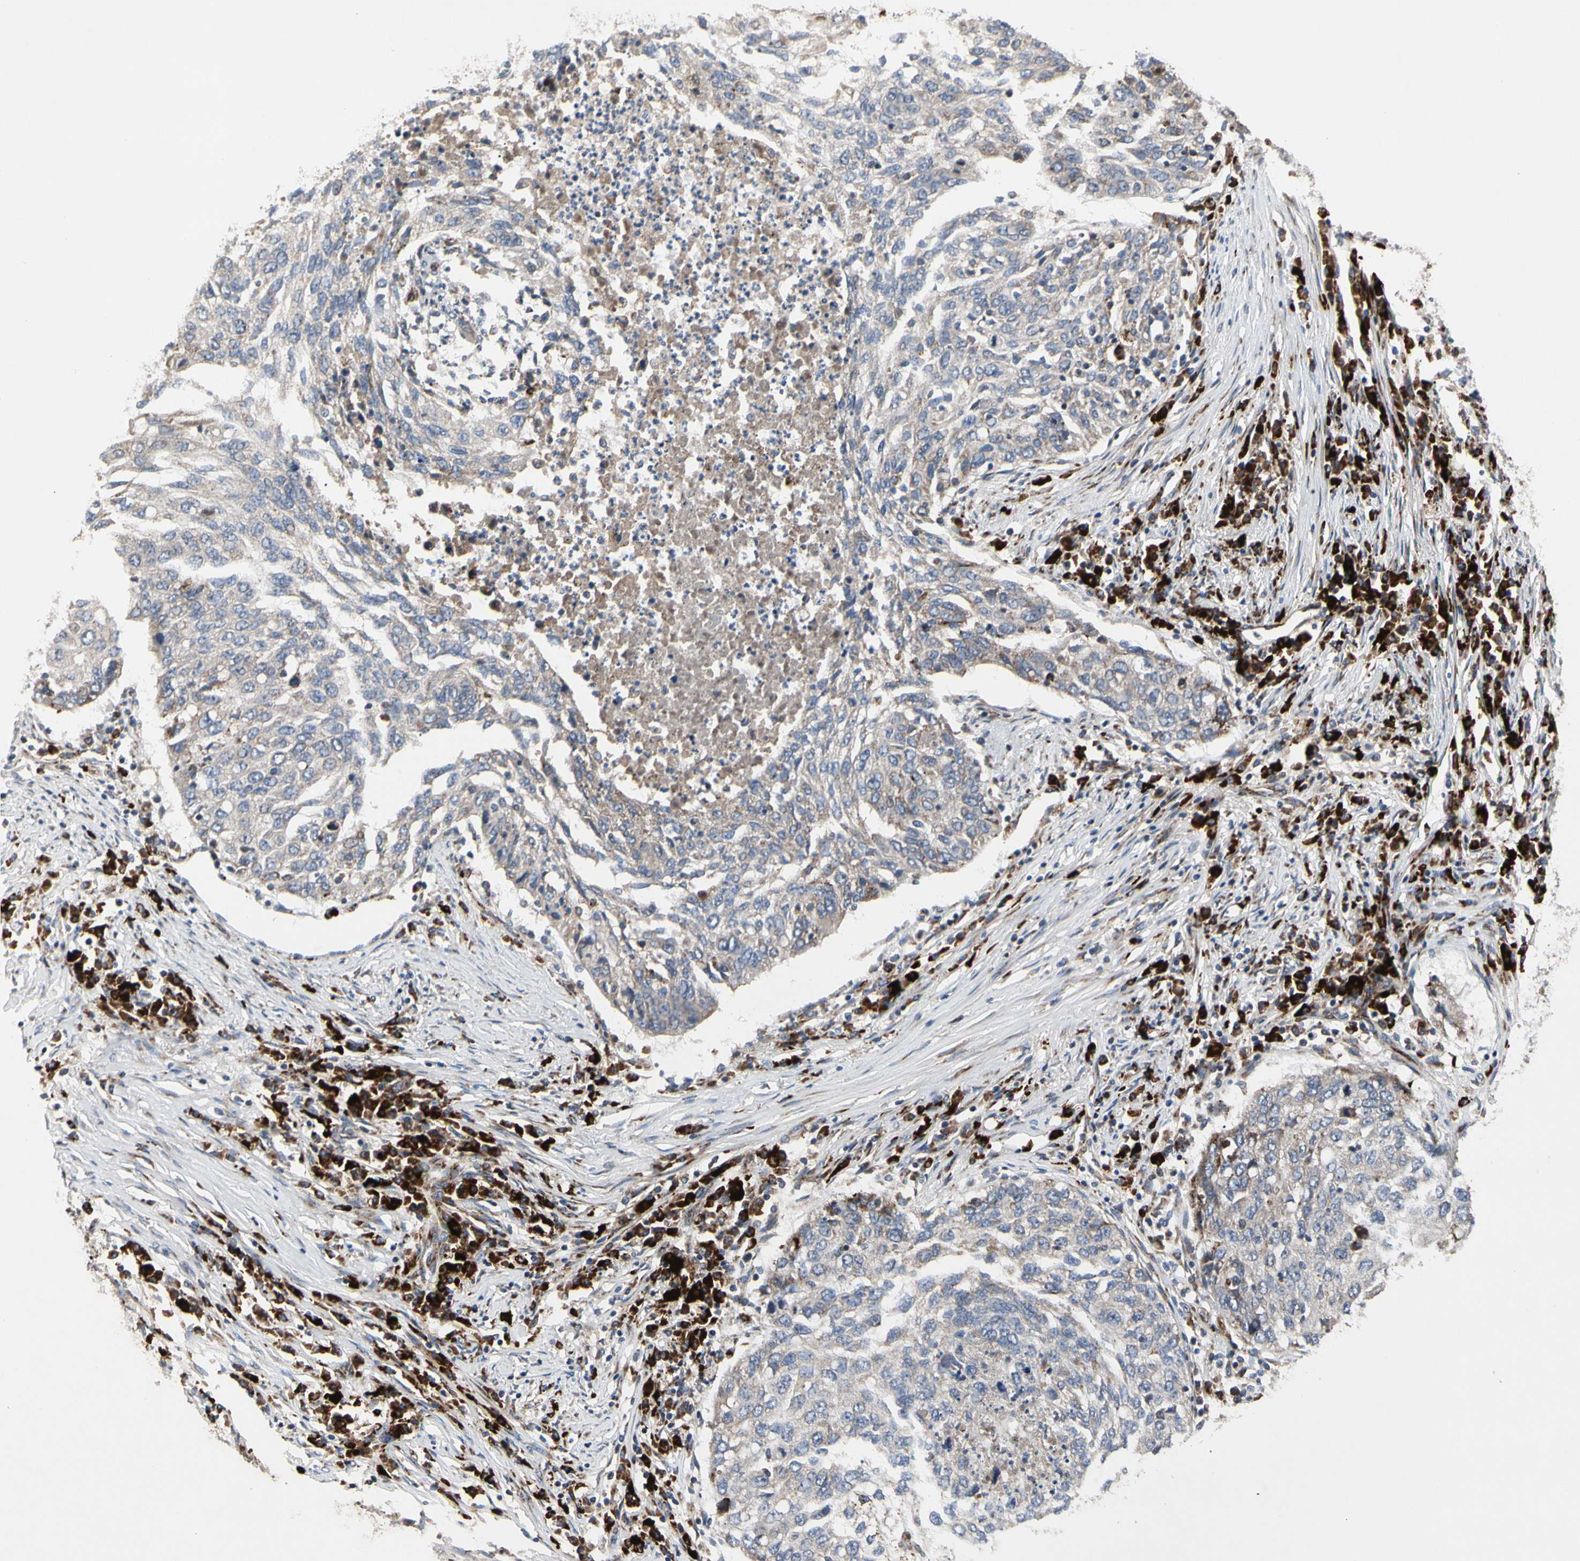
{"staining": {"intensity": "weak", "quantity": ">75%", "location": "cytoplasmic/membranous"}, "tissue": "lung cancer", "cell_type": "Tumor cells", "image_type": "cancer", "snomed": [{"axis": "morphology", "description": "Squamous cell carcinoma, NOS"}, {"axis": "topography", "description": "Lung"}], "caption": "The immunohistochemical stain highlights weak cytoplasmic/membranous positivity in tumor cells of lung squamous cell carcinoma tissue. The protein of interest is shown in brown color, while the nuclei are stained blue.", "gene": "MMEL1", "patient": {"sex": "female", "age": 63}}